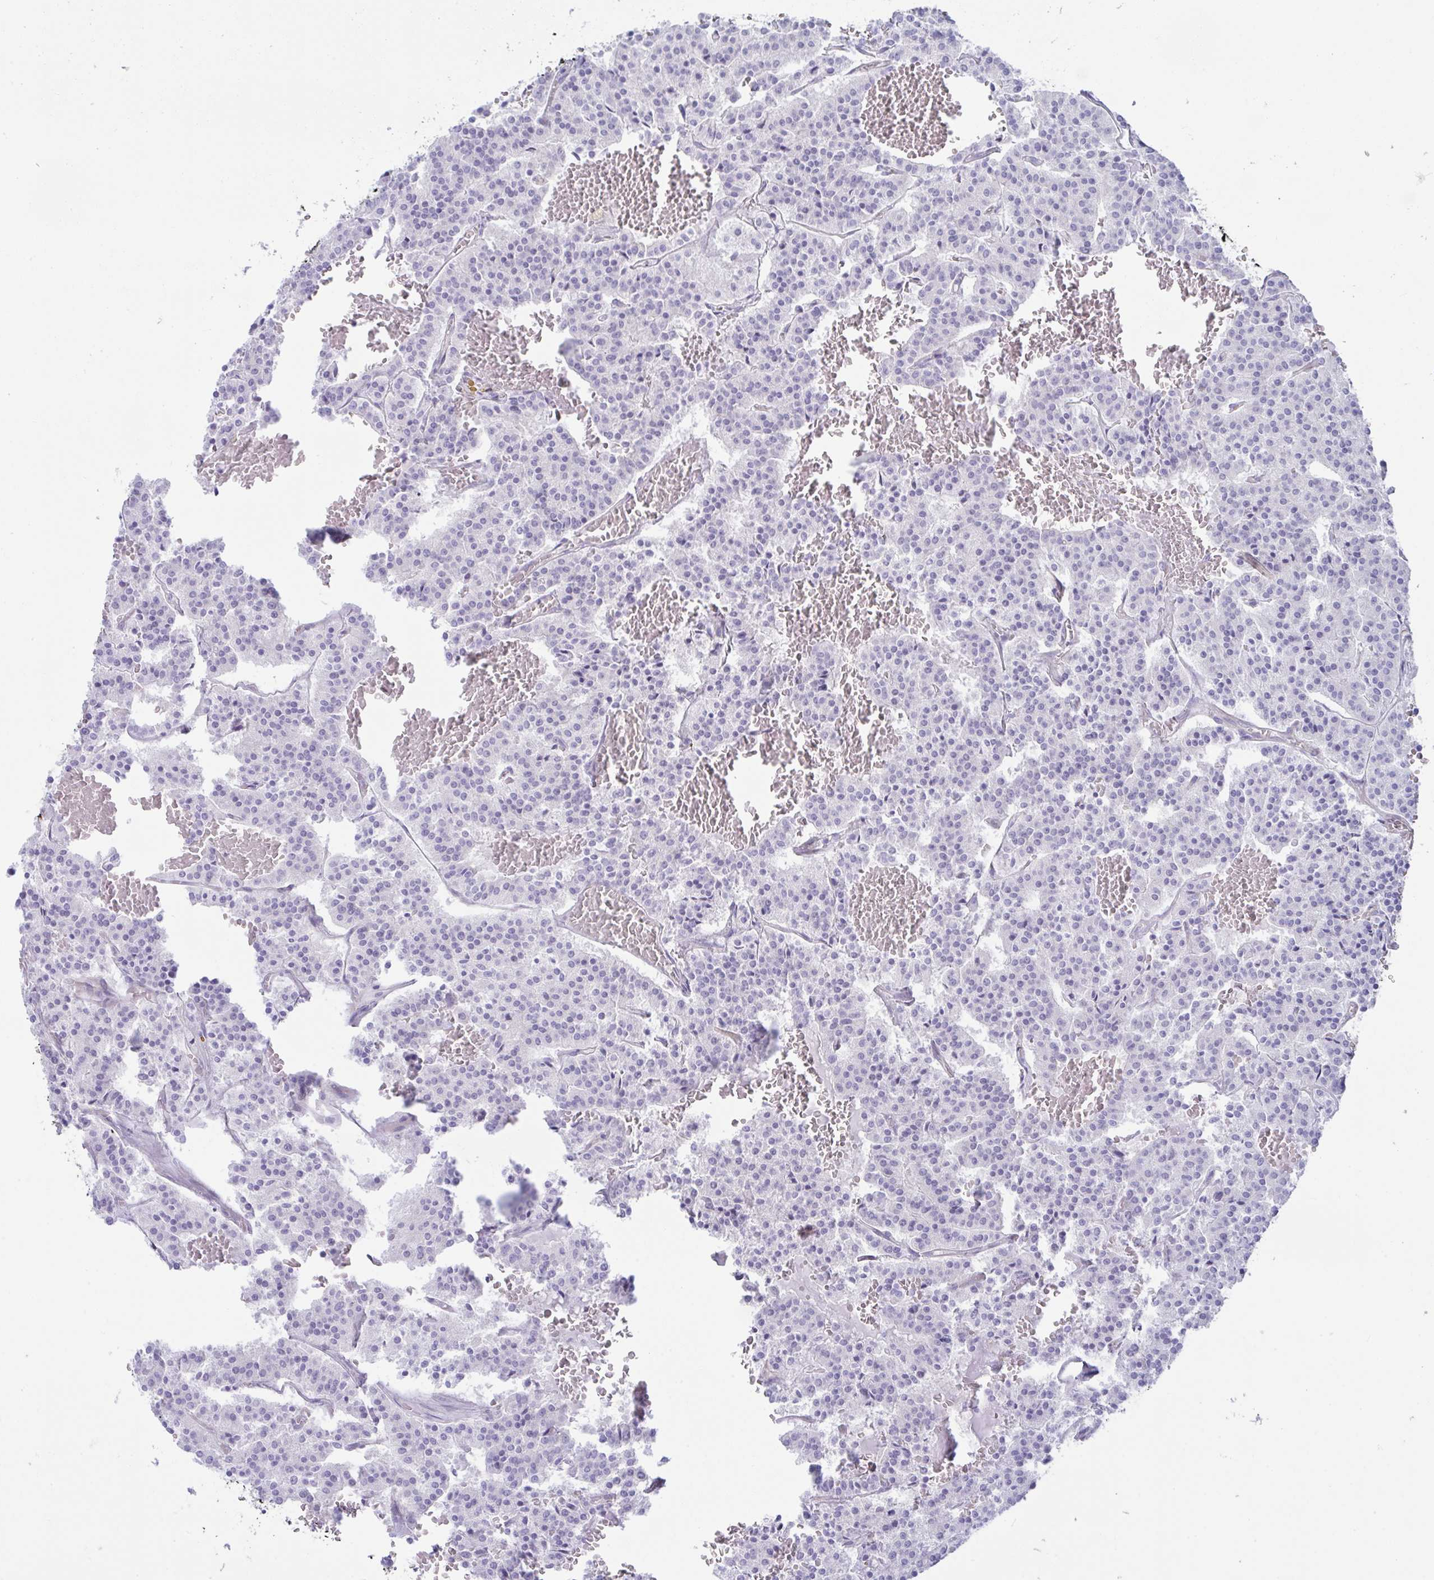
{"staining": {"intensity": "negative", "quantity": "none", "location": "none"}, "tissue": "carcinoid", "cell_type": "Tumor cells", "image_type": "cancer", "snomed": [{"axis": "morphology", "description": "Carcinoid, malignant, NOS"}, {"axis": "topography", "description": "Lung"}], "caption": "Tumor cells show no significant protein expression in malignant carcinoid.", "gene": "MYL12A", "patient": {"sex": "male", "age": 70}}